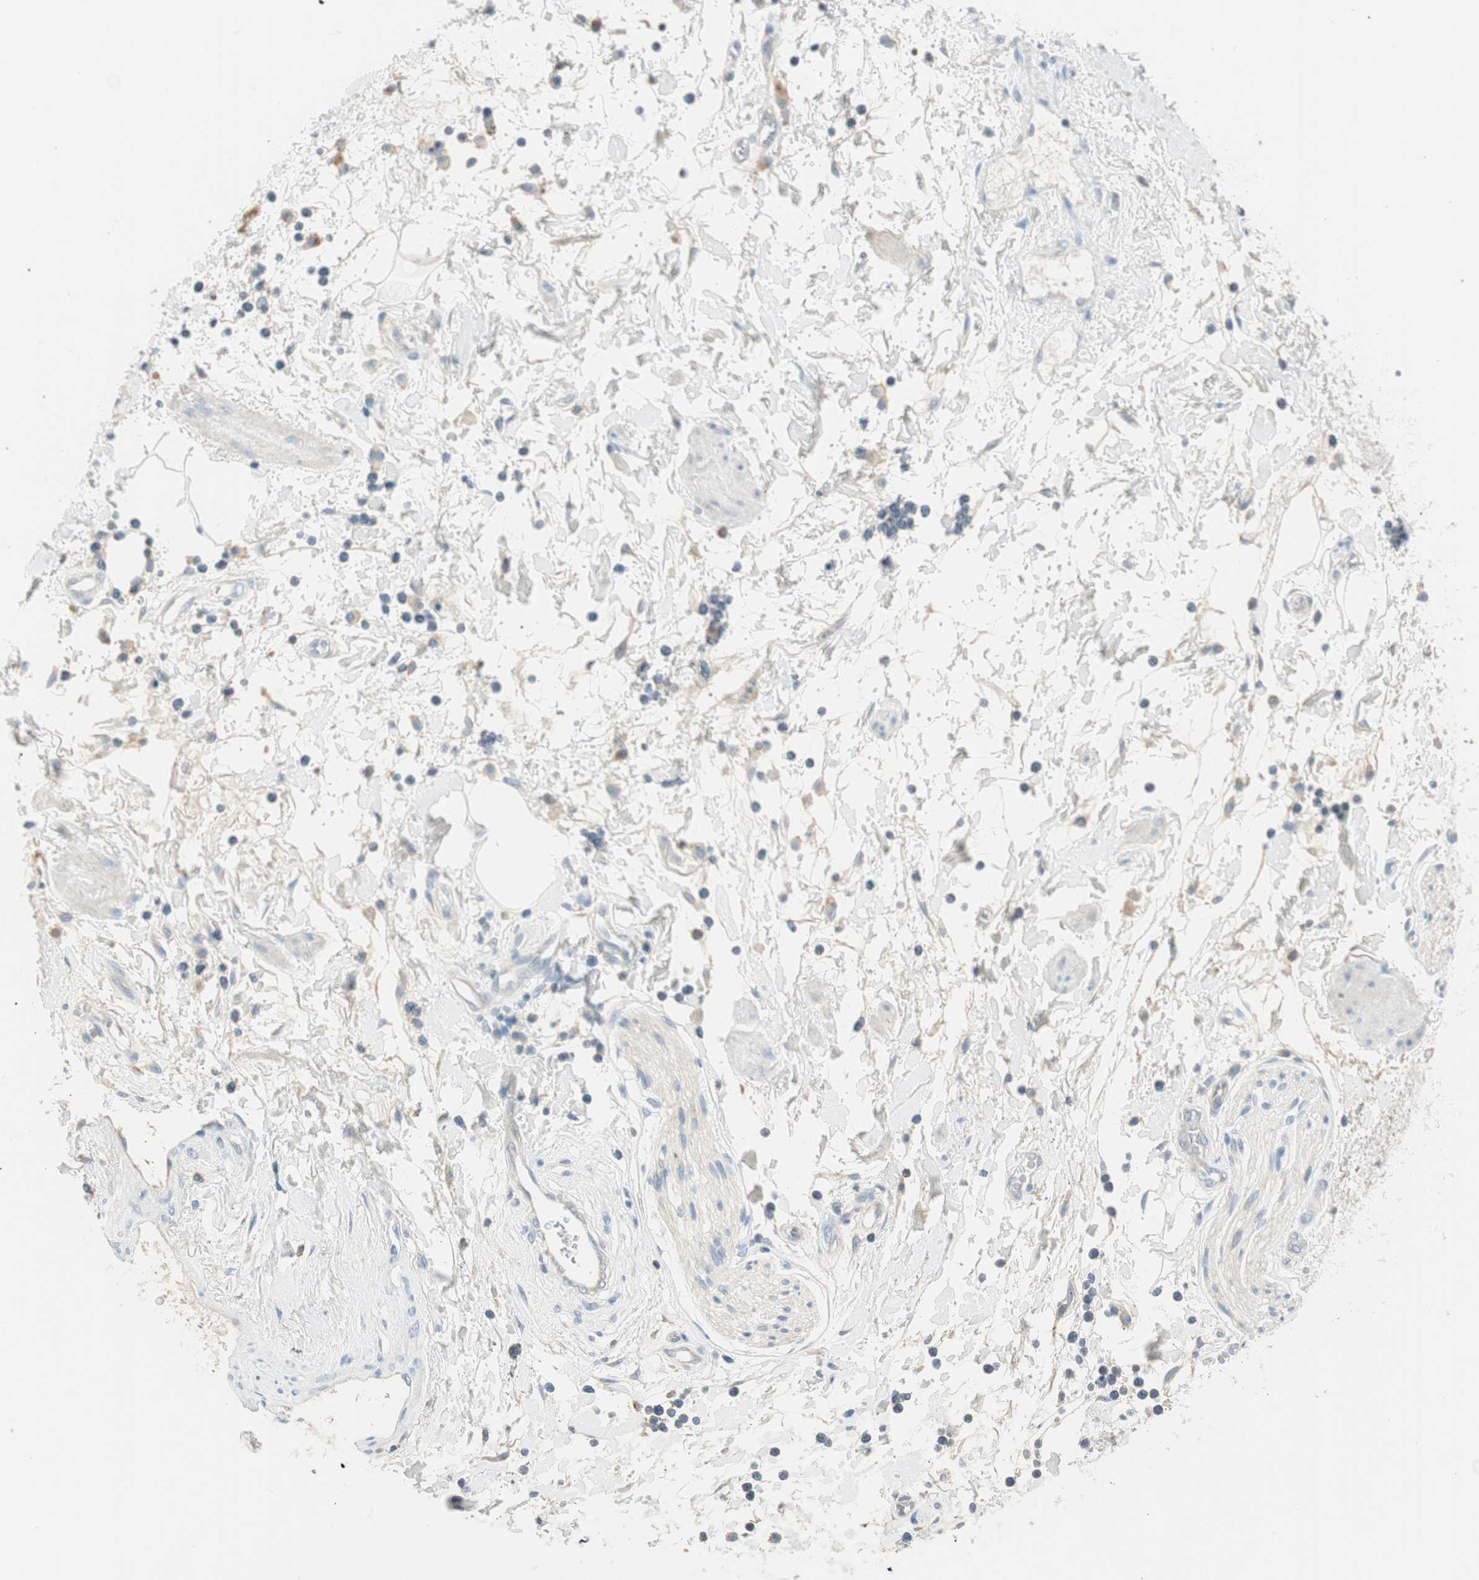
{"staining": {"intensity": "negative", "quantity": "none", "location": "none"}, "tissue": "adipose tissue", "cell_type": "Adipocytes", "image_type": "normal", "snomed": [{"axis": "morphology", "description": "Normal tissue, NOS"}, {"axis": "topography", "description": "Soft tissue"}, {"axis": "topography", "description": "Peripheral nerve tissue"}], "caption": "Unremarkable adipose tissue was stained to show a protein in brown. There is no significant expression in adipocytes. (Immunohistochemistry, brightfield microscopy, high magnification).", "gene": "PTTG1", "patient": {"sex": "female", "age": 71}}